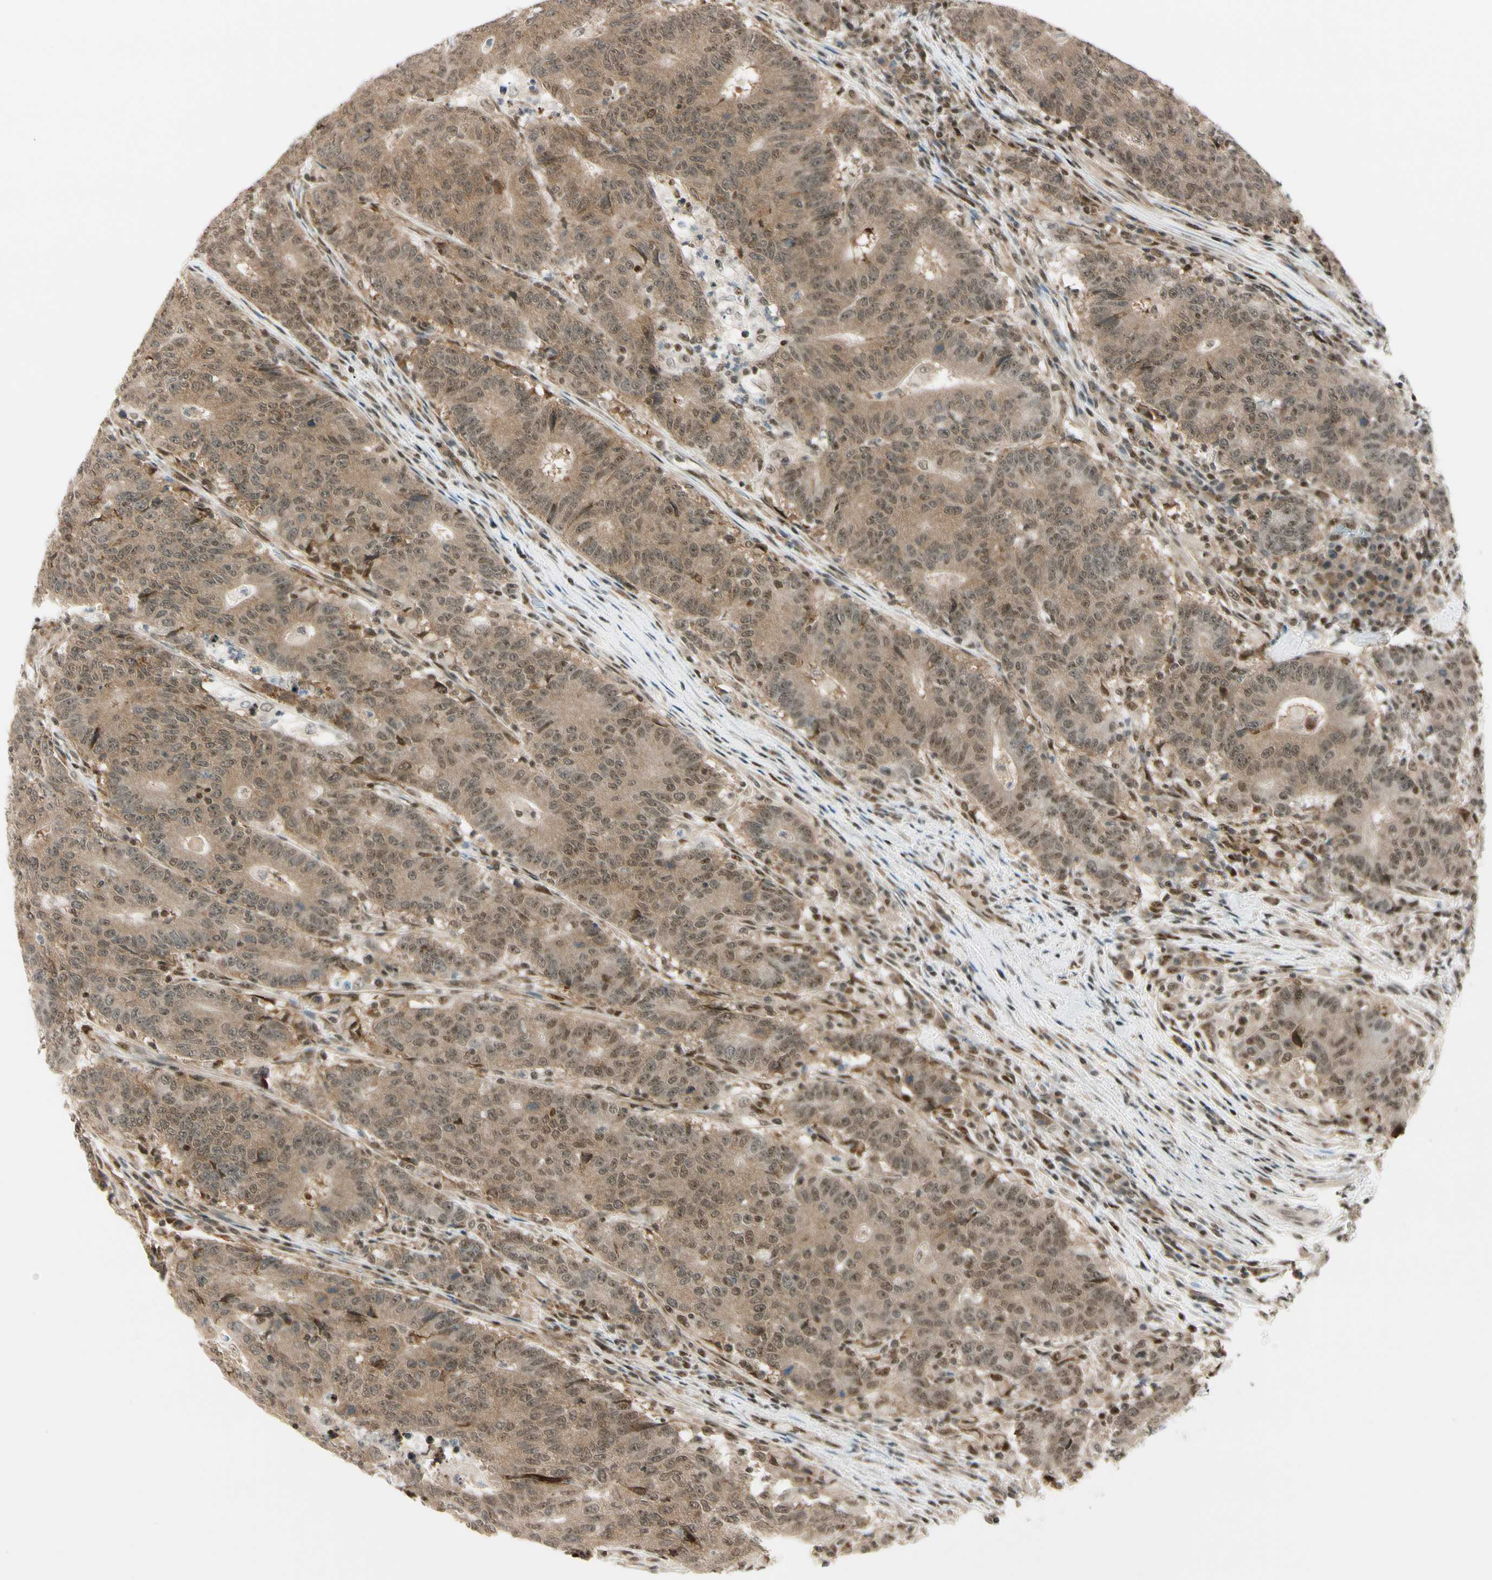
{"staining": {"intensity": "moderate", "quantity": ">75%", "location": "cytoplasmic/membranous,nuclear"}, "tissue": "colorectal cancer", "cell_type": "Tumor cells", "image_type": "cancer", "snomed": [{"axis": "morphology", "description": "Normal tissue, NOS"}, {"axis": "morphology", "description": "Adenocarcinoma, NOS"}, {"axis": "topography", "description": "Colon"}], "caption": "Immunohistochemistry (IHC) (DAB) staining of colorectal cancer (adenocarcinoma) displays moderate cytoplasmic/membranous and nuclear protein expression in approximately >75% of tumor cells. Nuclei are stained in blue.", "gene": "DAXX", "patient": {"sex": "female", "age": 75}}